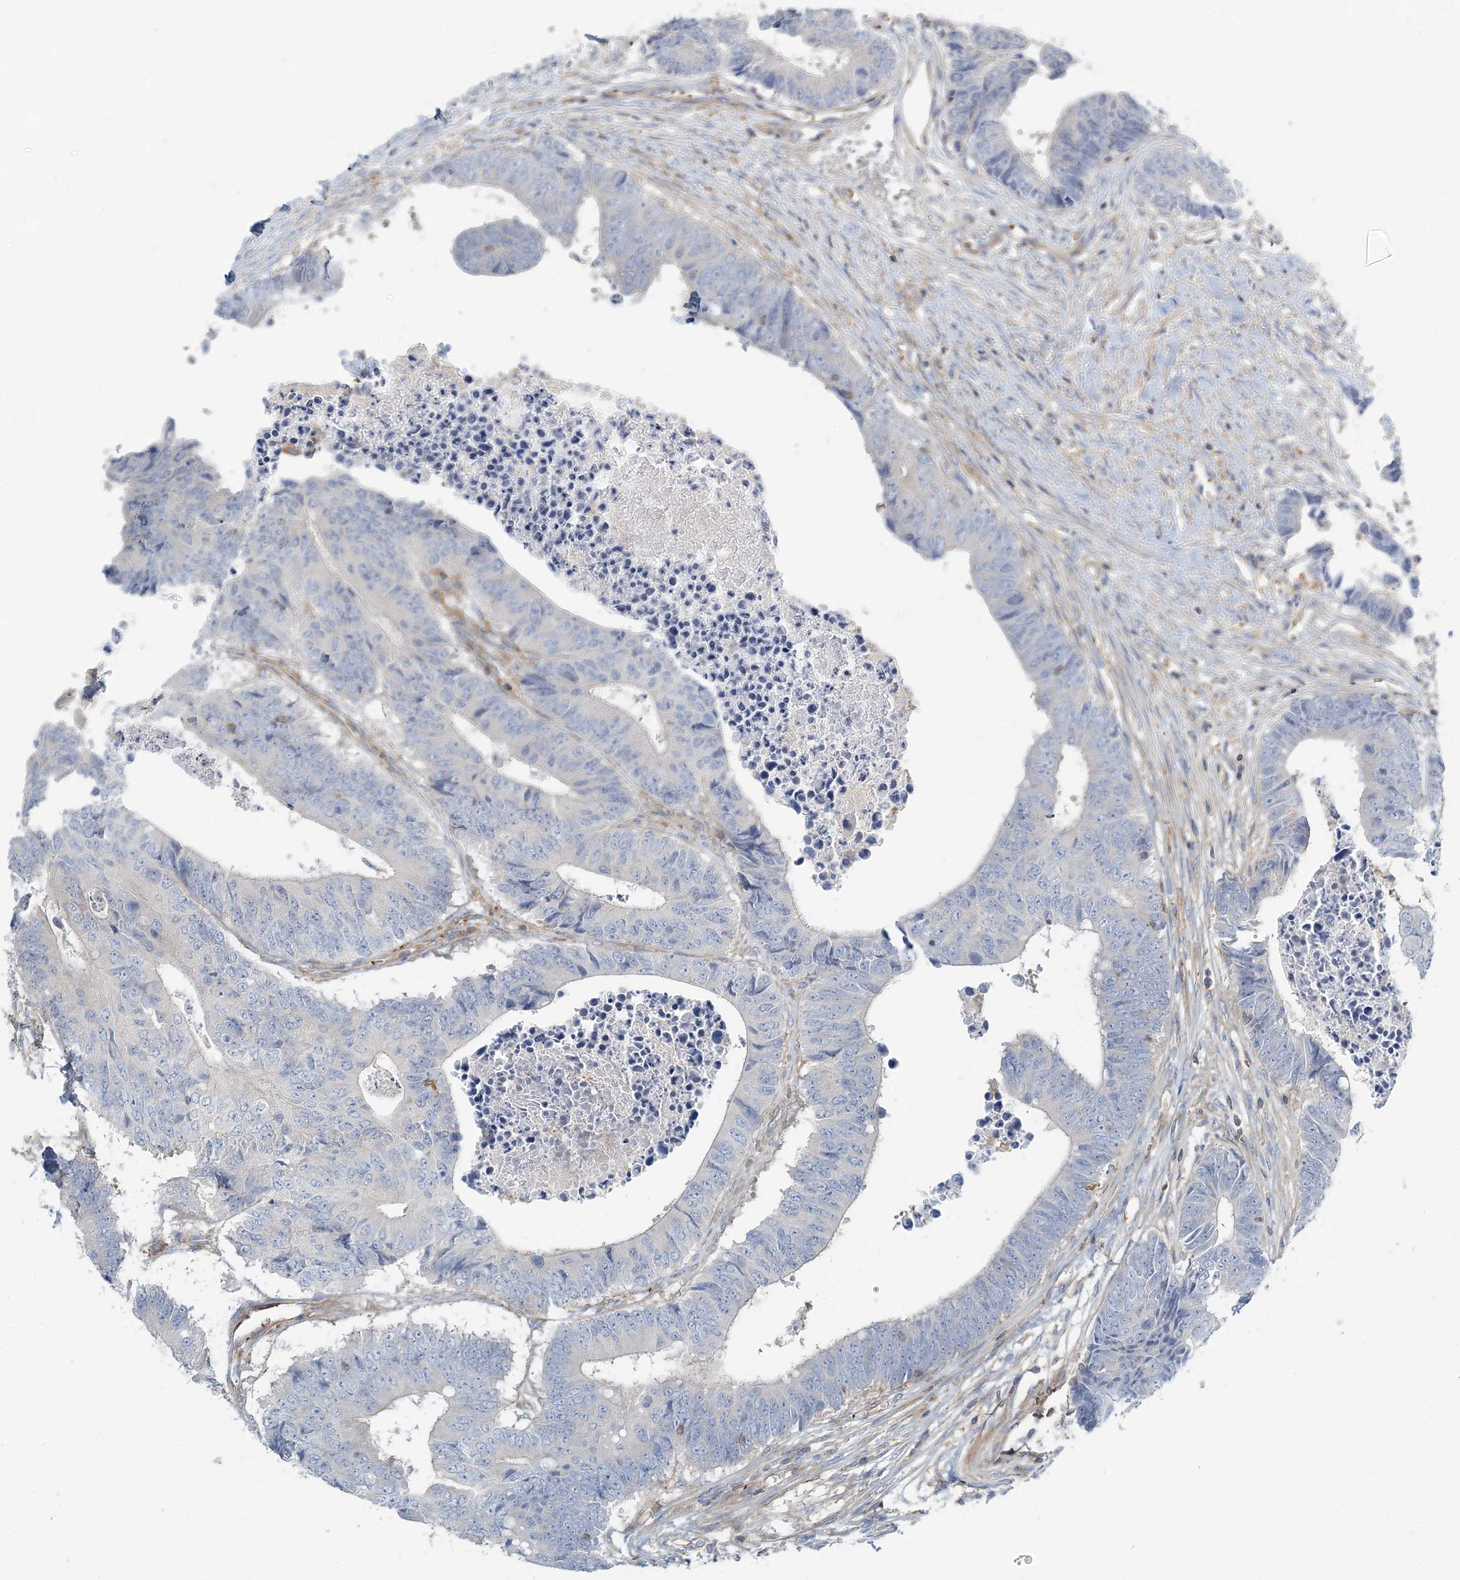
{"staining": {"intensity": "negative", "quantity": "none", "location": "none"}, "tissue": "colorectal cancer", "cell_type": "Tumor cells", "image_type": "cancer", "snomed": [{"axis": "morphology", "description": "Adenocarcinoma, NOS"}, {"axis": "topography", "description": "Rectum"}], "caption": "This is an immunohistochemistry micrograph of adenocarcinoma (colorectal). There is no staining in tumor cells.", "gene": "CUEDC2", "patient": {"sex": "male", "age": 84}}